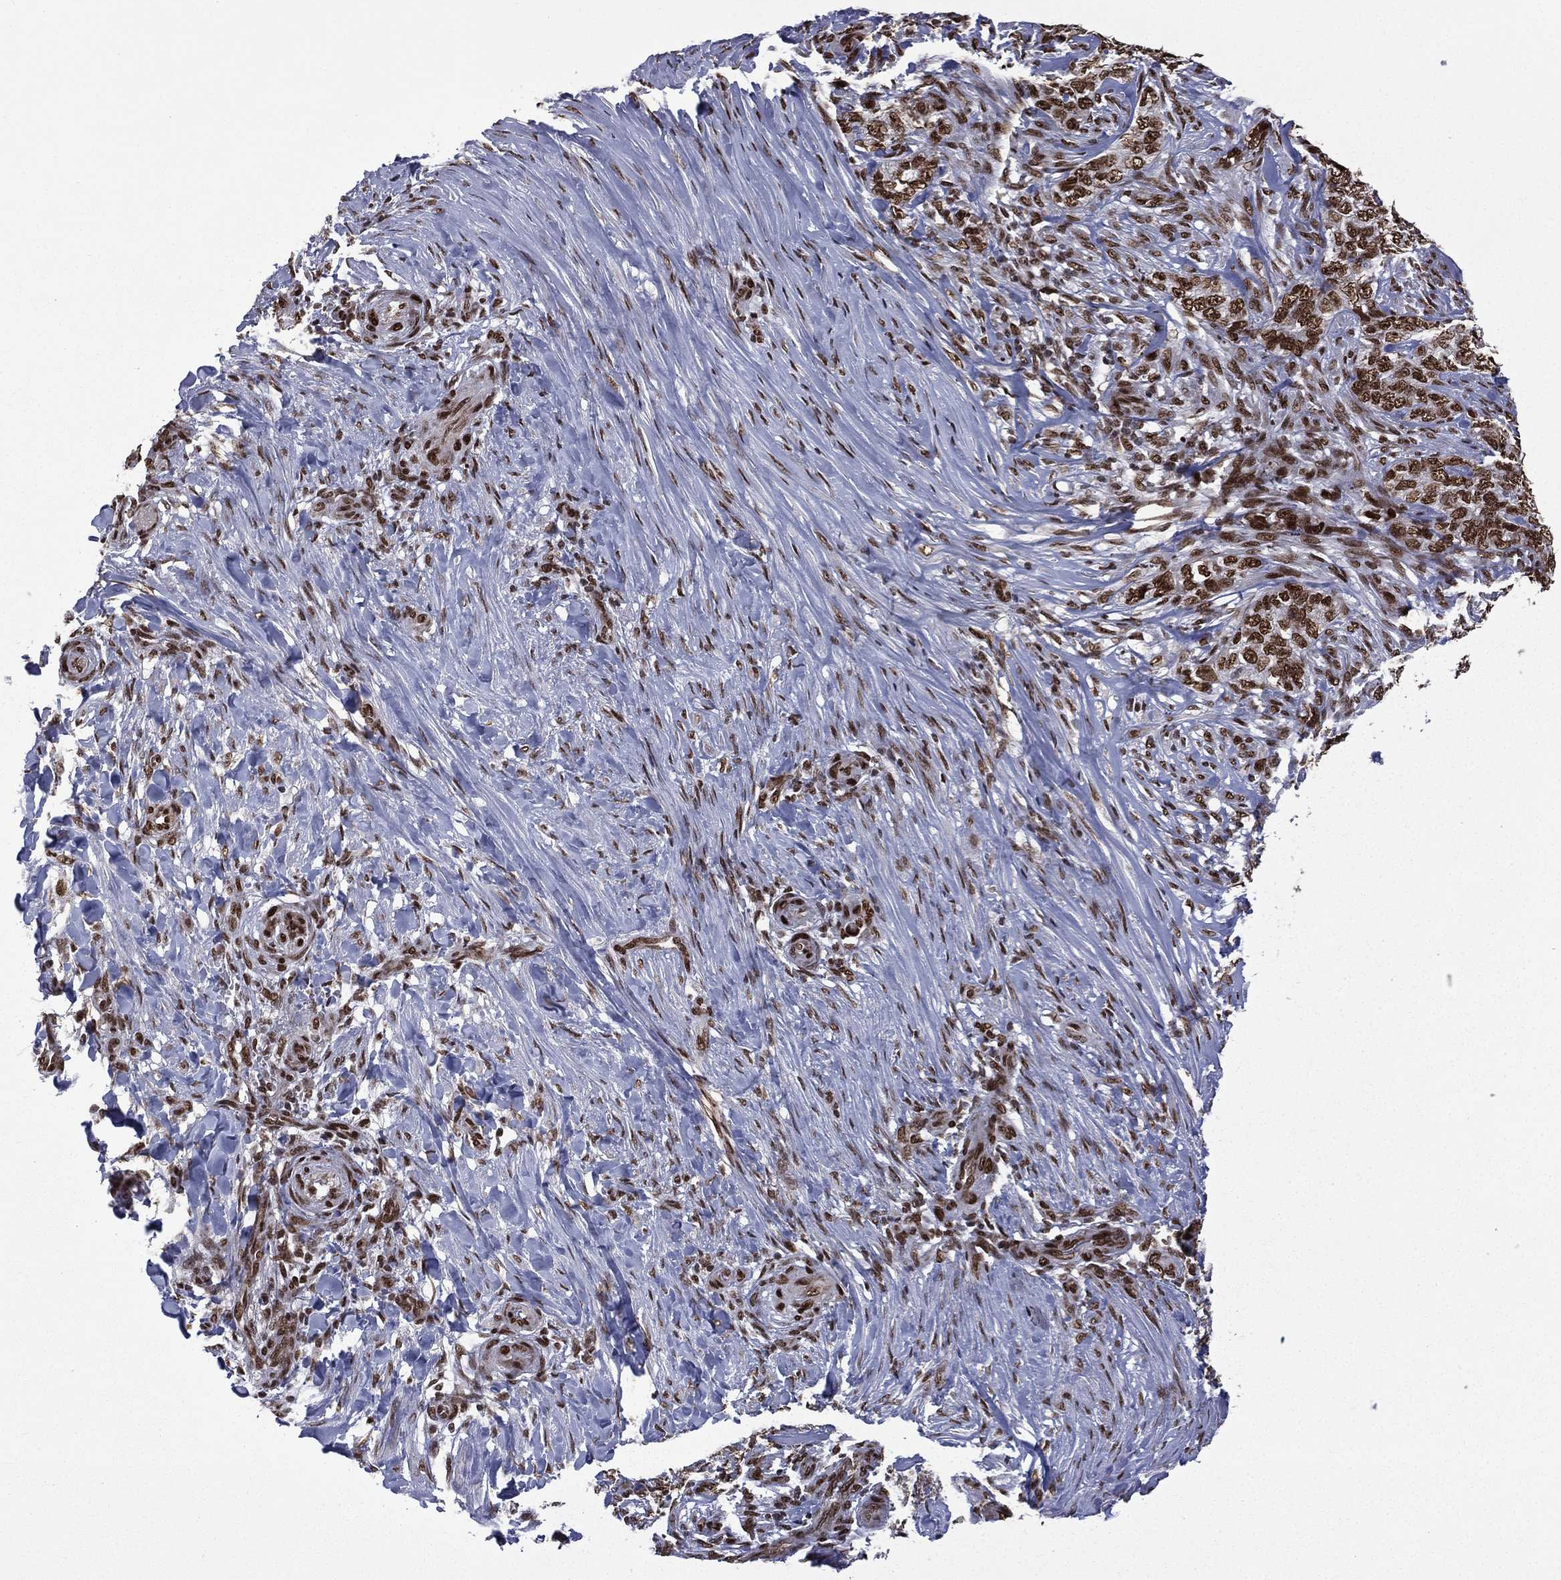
{"staining": {"intensity": "strong", "quantity": ">75%", "location": "nuclear"}, "tissue": "skin cancer", "cell_type": "Tumor cells", "image_type": "cancer", "snomed": [{"axis": "morphology", "description": "Basal cell carcinoma"}, {"axis": "topography", "description": "Skin"}], "caption": "A brown stain highlights strong nuclear positivity of a protein in skin cancer (basal cell carcinoma) tumor cells. The staining was performed using DAB to visualize the protein expression in brown, while the nuclei were stained in blue with hematoxylin (Magnification: 20x).", "gene": "C5orf24", "patient": {"sex": "female", "age": 69}}